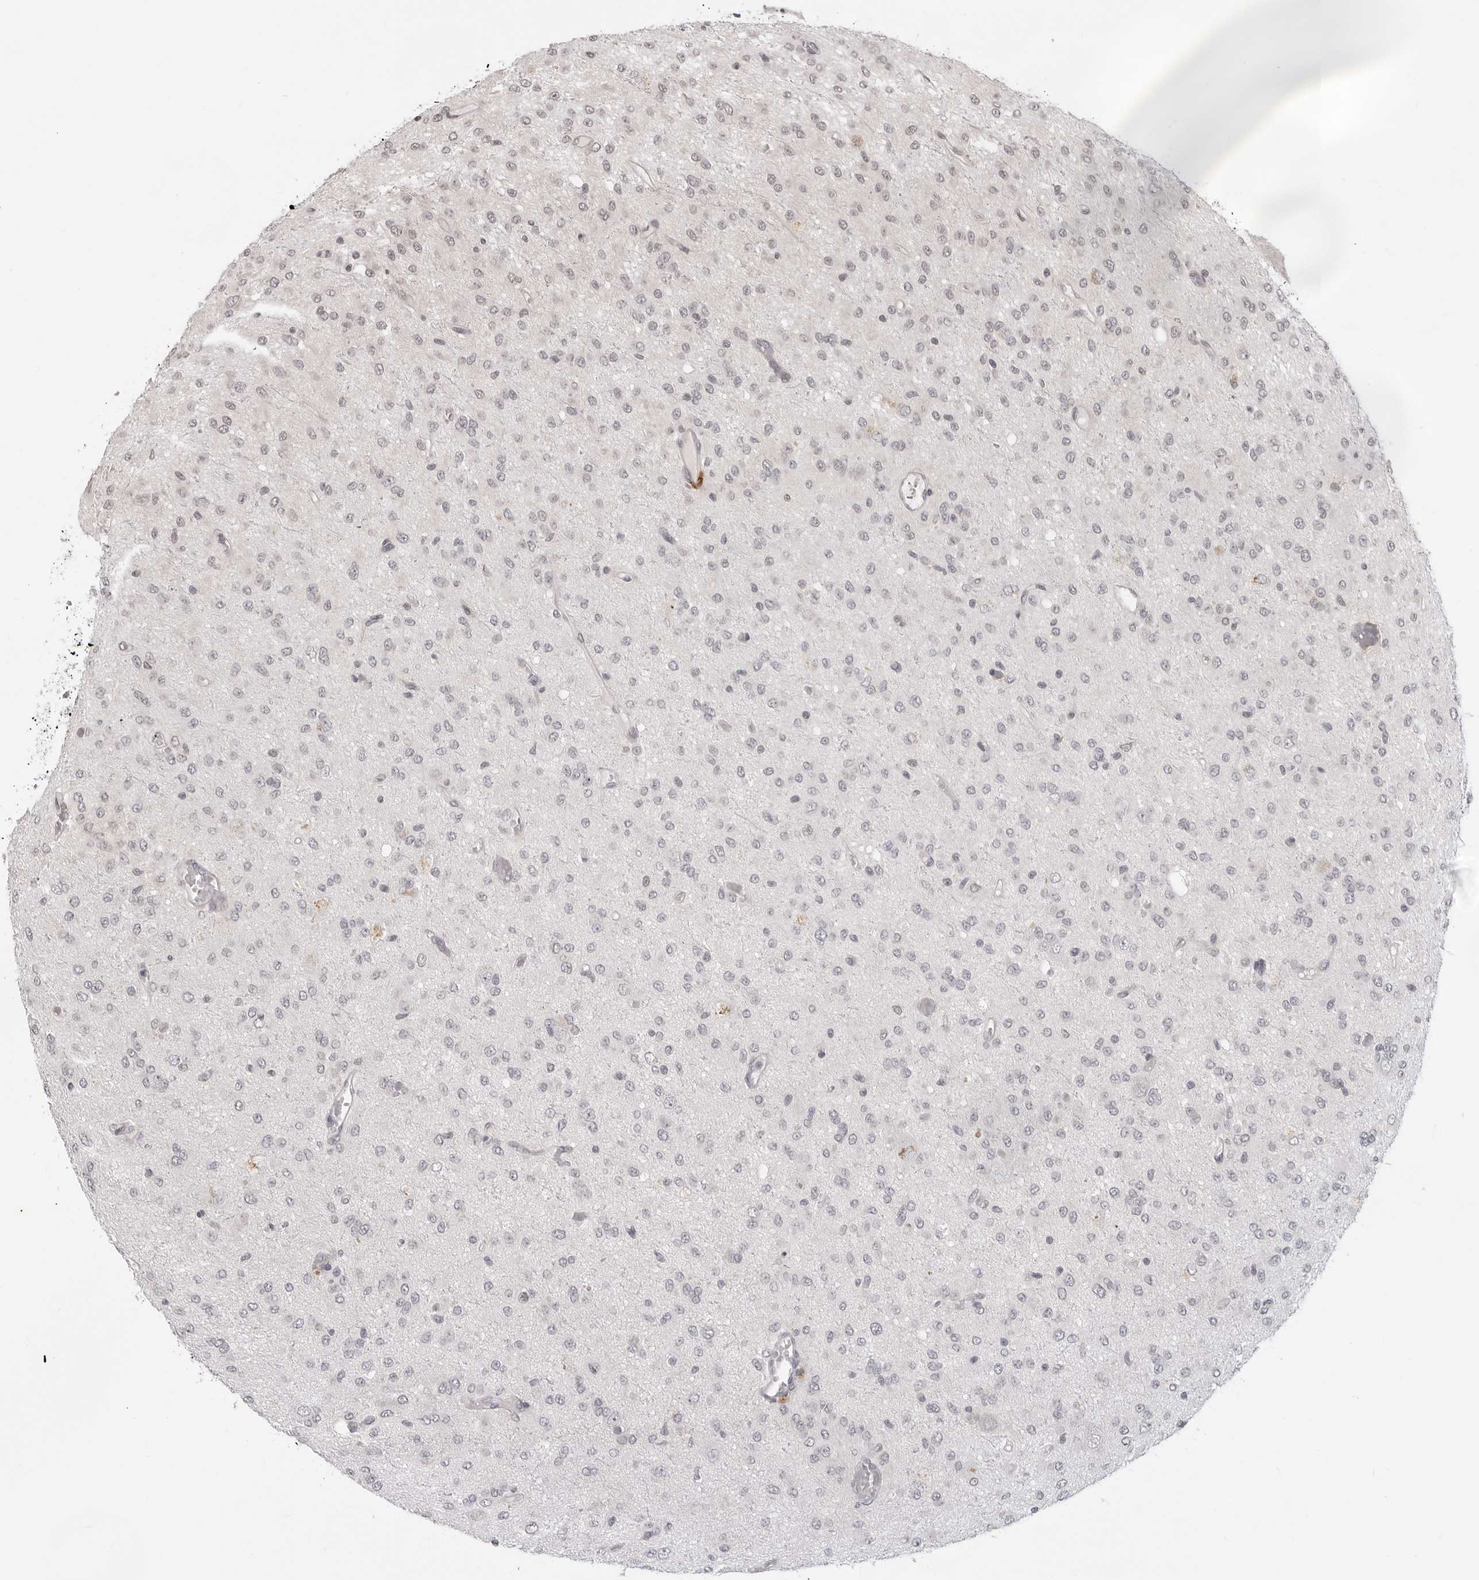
{"staining": {"intensity": "weak", "quantity": "25%-75%", "location": "nuclear"}, "tissue": "glioma", "cell_type": "Tumor cells", "image_type": "cancer", "snomed": [{"axis": "morphology", "description": "Glioma, malignant, High grade"}, {"axis": "topography", "description": "Brain"}], "caption": "Protein staining reveals weak nuclear staining in approximately 25%-75% of tumor cells in glioma. The staining was performed using DAB, with brown indicating positive protein expression. Nuclei are stained blue with hematoxylin.", "gene": "SRGAP2", "patient": {"sex": "female", "age": 59}}